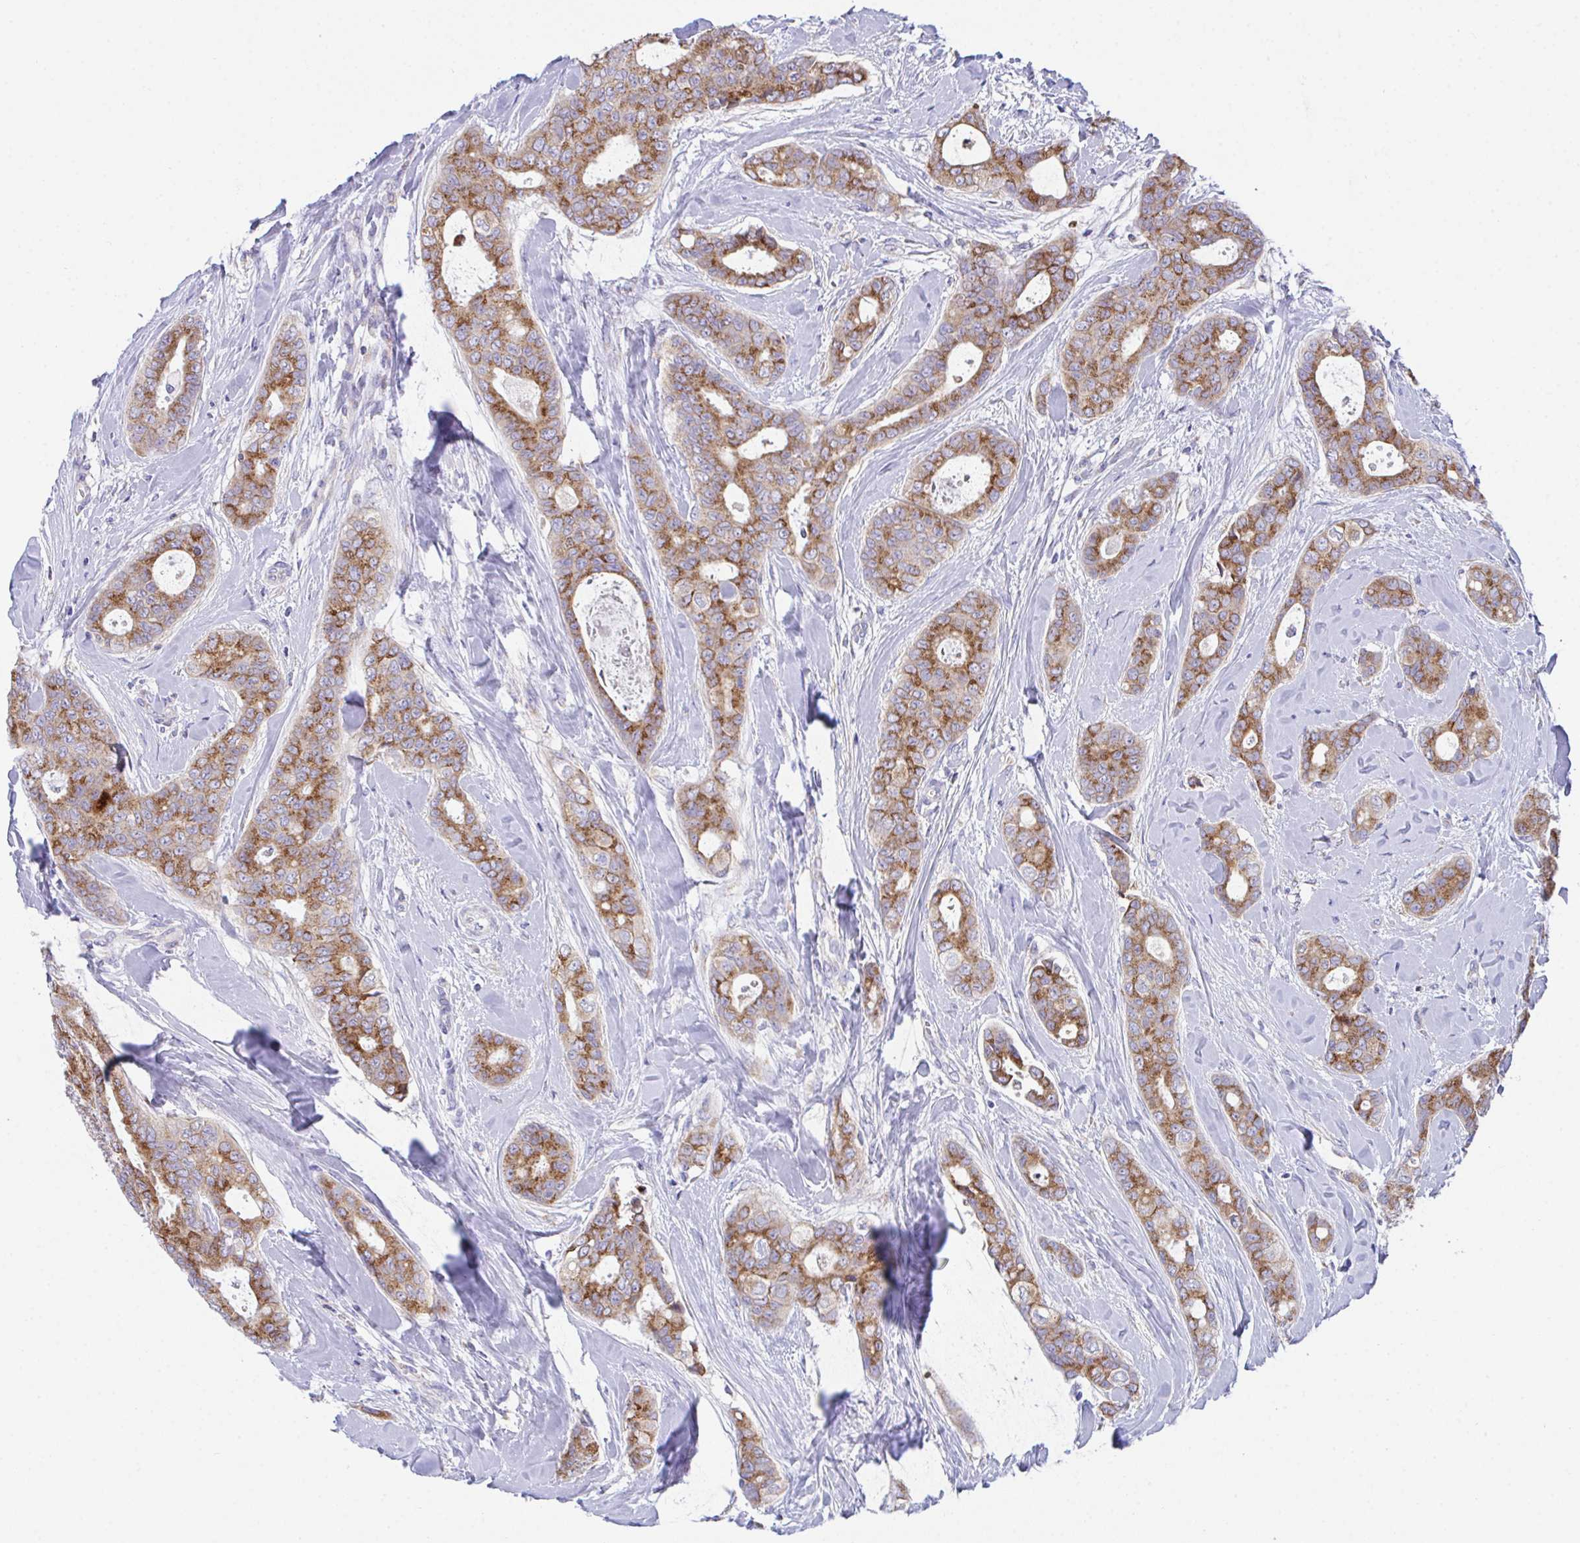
{"staining": {"intensity": "moderate", "quantity": ">75%", "location": "cytoplasmic/membranous"}, "tissue": "breast cancer", "cell_type": "Tumor cells", "image_type": "cancer", "snomed": [{"axis": "morphology", "description": "Duct carcinoma"}, {"axis": "topography", "description": "Breast"}], "caption": "Immunohistochemical staining of breast infiltrating ductal carcinoma demonstrates medium levels of moderate cytoplasmic/membranous expression in approximately >75% of tumor cells.", "gene": "MIA3", "patient": {"sex": "female", "age": 45}}